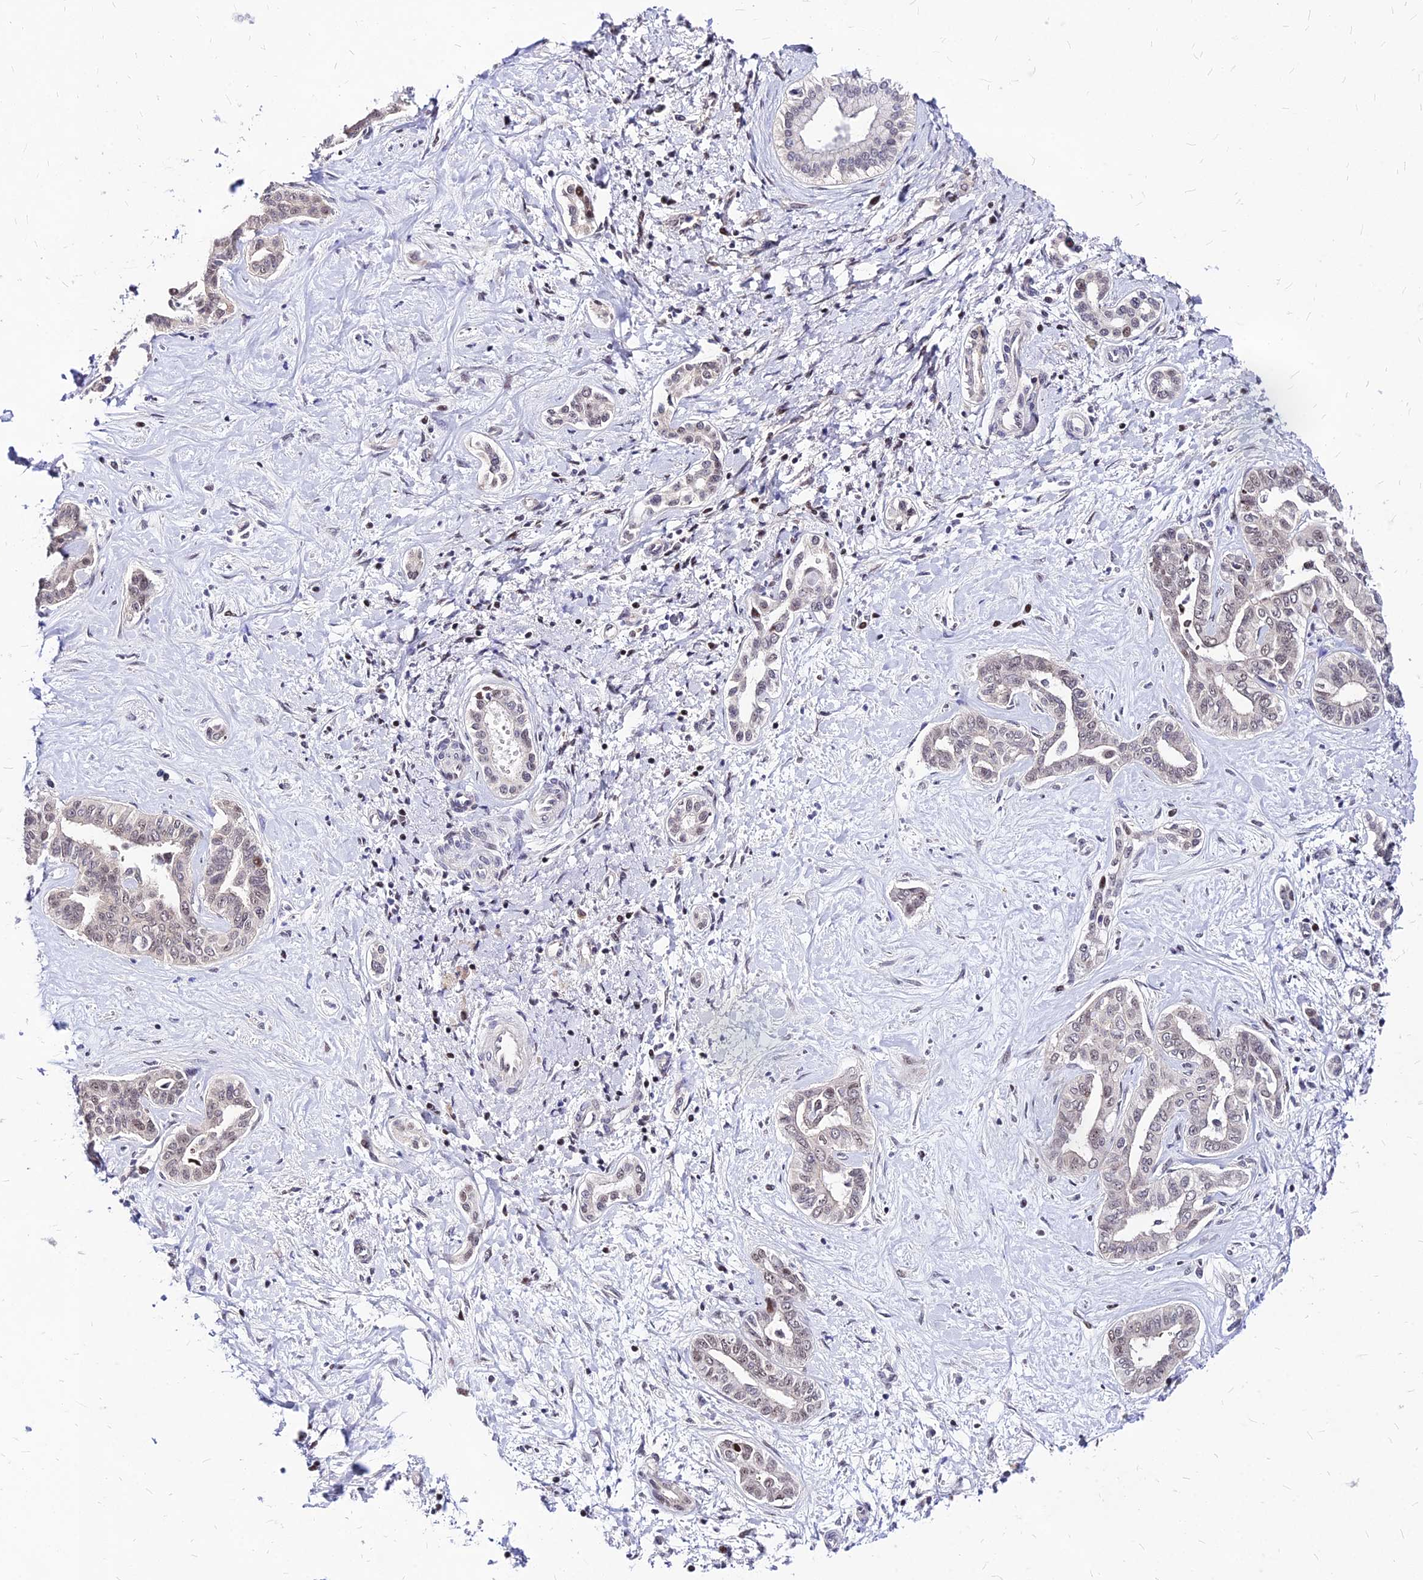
{"staining": {"intensity": "negative", "quantity": "none", "location": "none"}, "tissue": "liver cancer", "cell_type": "Tumor cells", "image_type": "cancer", "snomed": [{"axis": "morphology", "description": "Cholangiocarcinoma"}, {"axis": "topography", "description": "Liver"}], "caption": "Tumor cells are negative for protein expression in human liver cancer (cholangiocarcinoma).", "gene": "DDX55", "patient": {"sex": "female", "age": 77}}